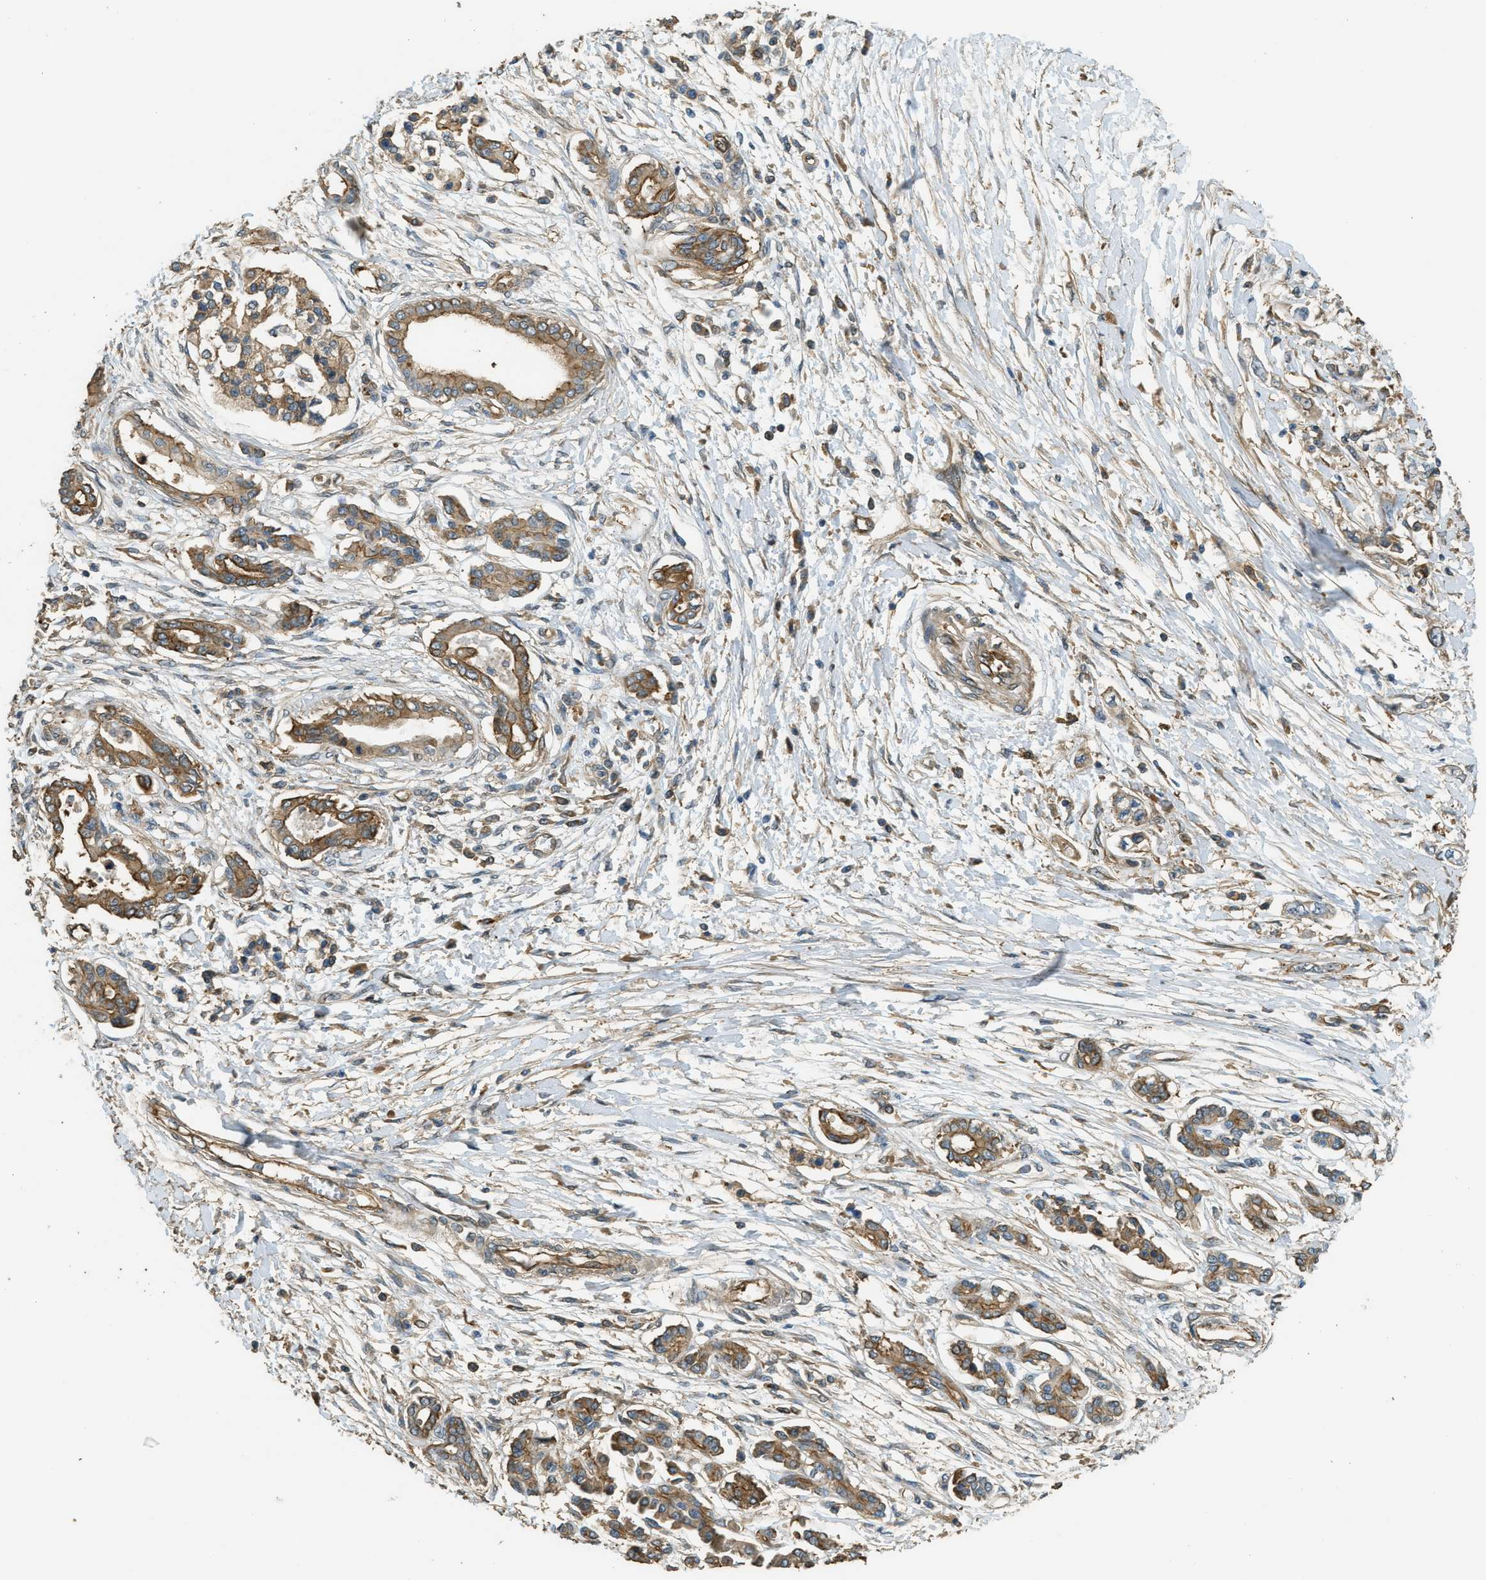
{"staining": {"intensity": "moderate", "quantity": ">75%", "location": "cytoplasmic/membranous"}, "tissue": "pancreatic cancer", "cell_type": "Tumor cells", "image_type": "cancer", "snomed": [{"axis": "morphology", "description": "Adenocarcinoma, NOS"}, {"axis": "topography", "description": "Pancreas"}], "caption": "Human adenocarcinoma (pancreatic) stained for a protein (brown) exhibits moderate cytoplasmic/membranous positive staining in approximately >75% of tumor cells.", "gene": "MARS1", "patient": {"sex": "male", "age": 56}}